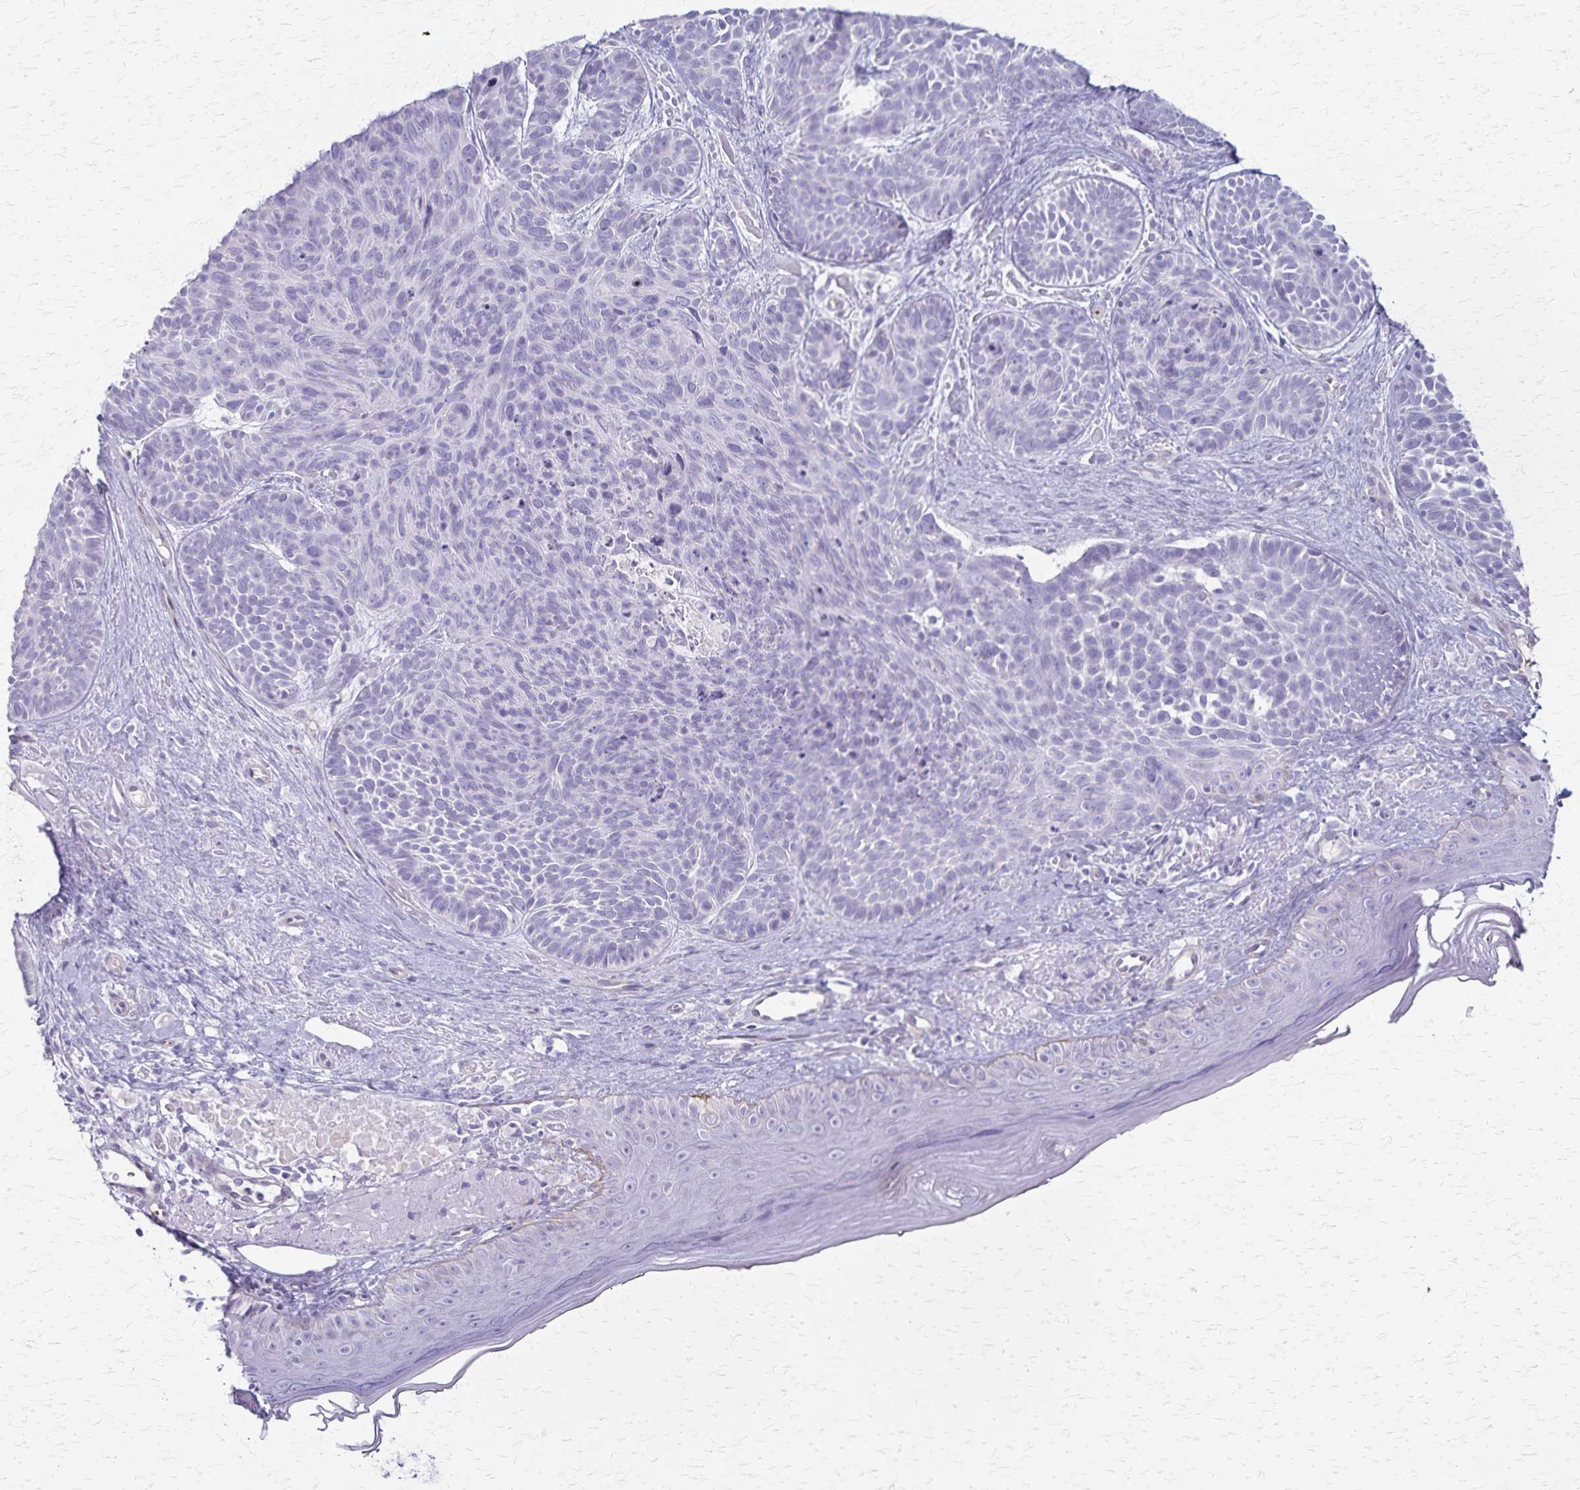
{"staining": {"intensity": "negative", "quantity": "none", "location": "none"}, "tissue": "skin cancer", "cell_type": "Tumor cells", "image_type": "cancer", "snomed": [{"axis": "morphology", "description": "Basal cell carcinoma"}, {"axis": "topography", "description": "Skin"}], "caption": "Immunohistochemical staining of skin cancer exhibits no significant staining in tumor cells. The staining is performed using DAB (3,3'-diaminobenzidine) brown chromogen with nuclei counter-stained in using hematoxylin.", "gene": "RASL10B", "patient": {"sex": "male", "age": 81}}